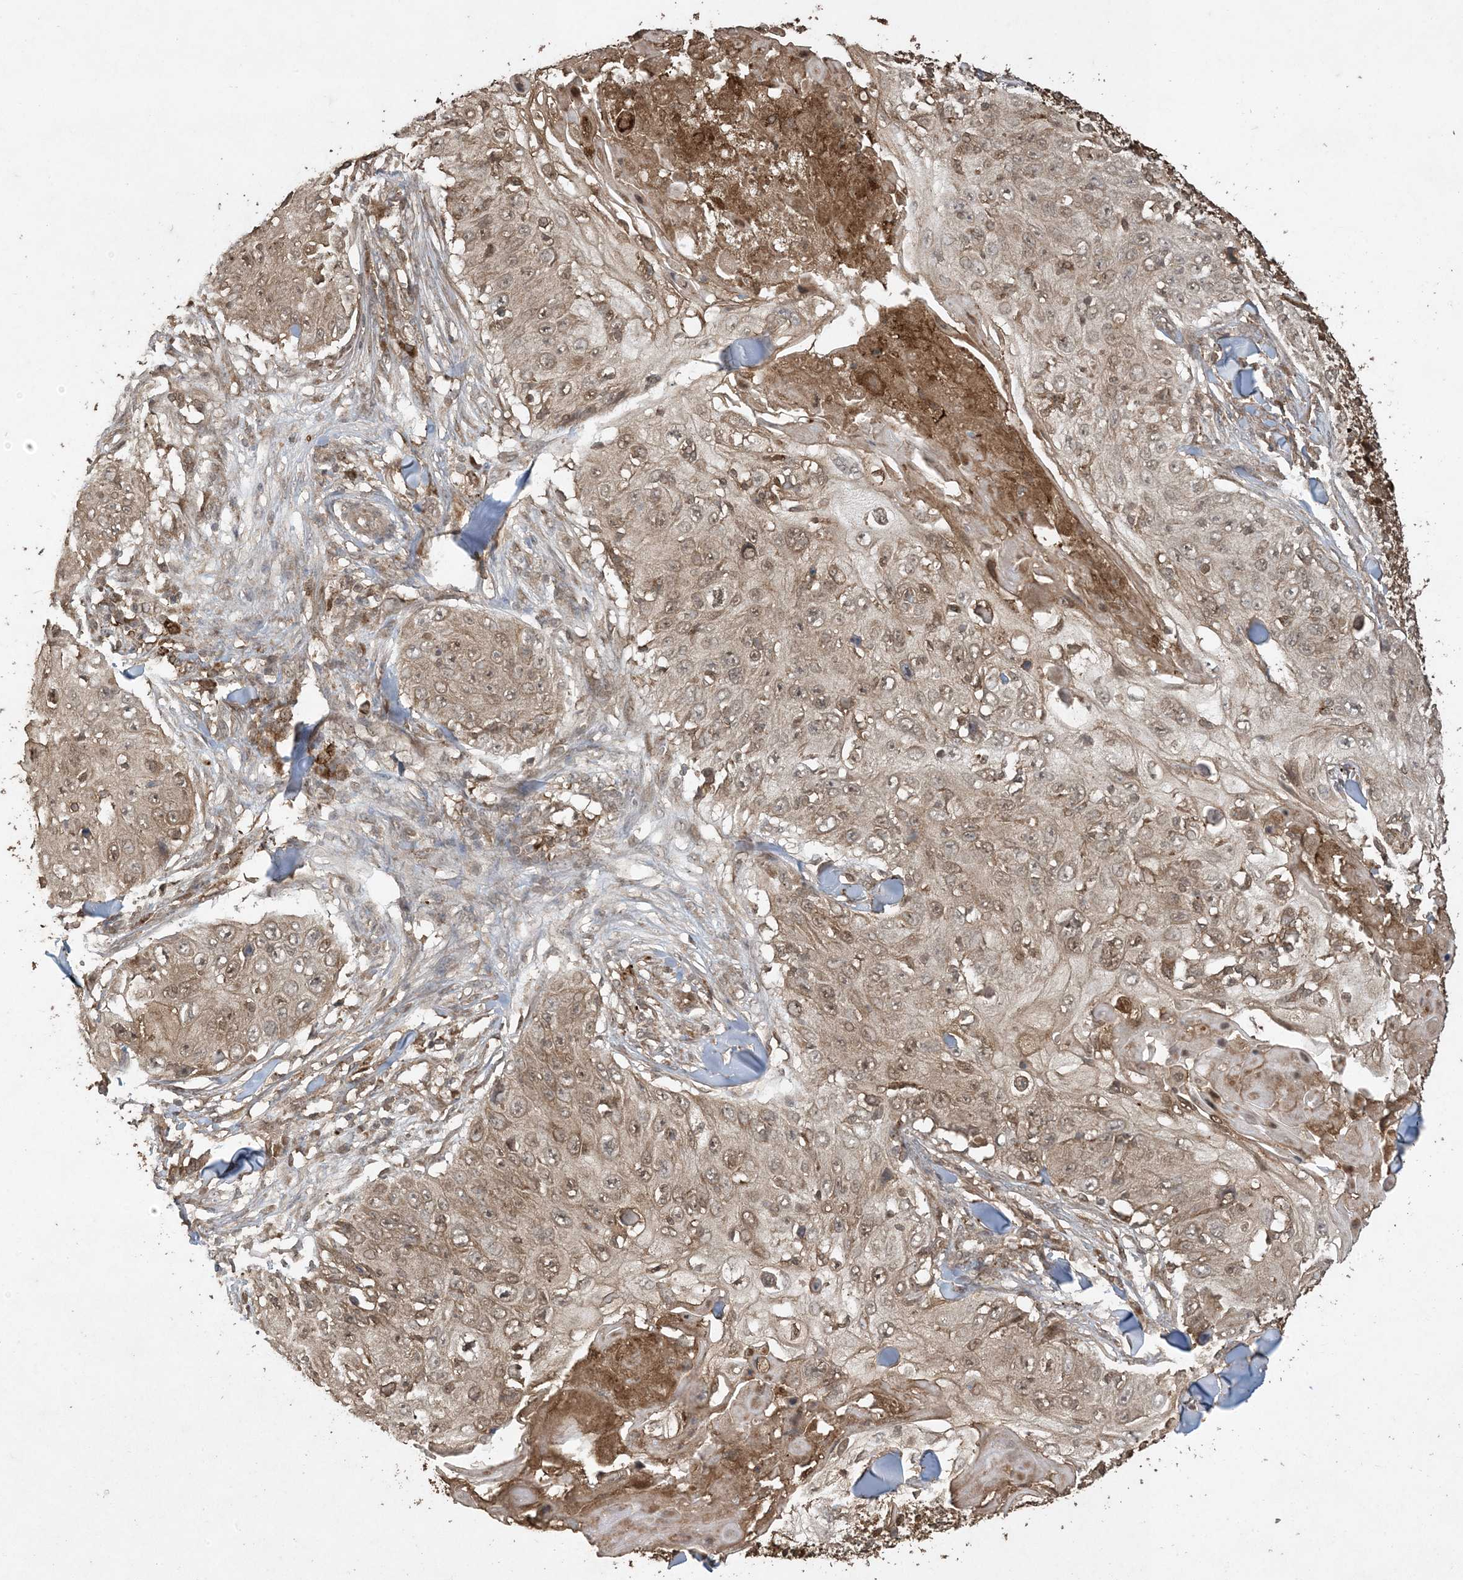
{"staining": {"intensity": "moderate", "quantity": ">75%", "location": "cytoplasmic/membranous,nuclear"}, "tissue": "skin cancer", "cell_type": "Tumor cells", "image_type": "cancer", "snomed": [{"axis": "morphology", "description": "Squamous cell carcinoma, NOS"}, {"axis": "topography", "description": "Skin"}], "caption": "Immunohistochemistry of human skin squamous cell carcinoma shows medium levels of moderate cytoplasmic/membranous and nuclear positivity in approximately >75% of tumor cells.", "gene": "EFCAB8", "patient": {"sex": "male", "age": 86}}